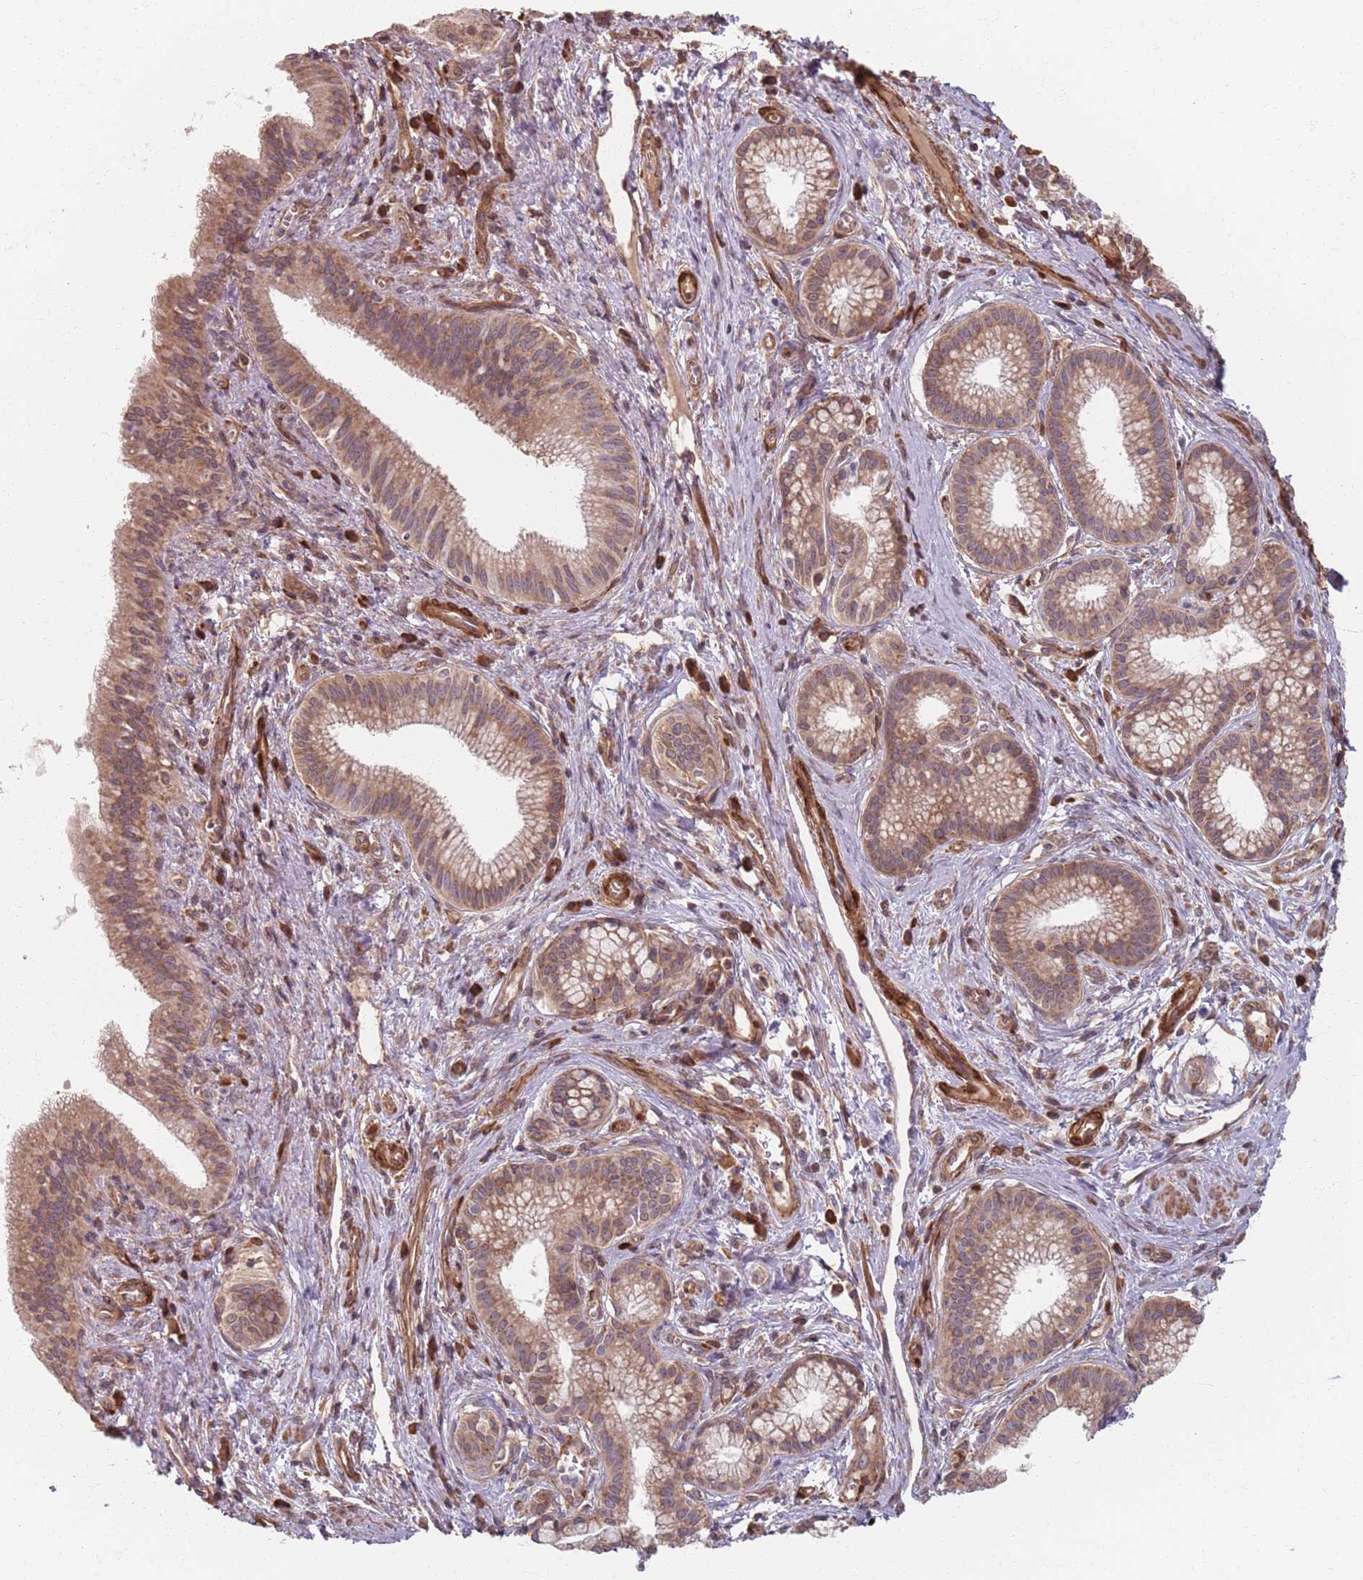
{"staining": {"intensity": "moderate", "quantity": ">75%", "location": "cytoplasmic/membranous"}, "tissue": "pancreatic cancer", "cell_type": "Tumor cells", "image_type": "cancer", "snomed": [{"axis": "morphology", "description": "Adenocarcinoma, NOS"}, {"axis": "topography", "description": "Pancreas"}], "caption": "Pancreatic cancer stained for a protein (brown) exhibits moderate cytoplasmic/membranous positive expression in about >75% of tumor cells.", "gene": "NOTCH3", "patient": {"sex": "male", "age": 72}}